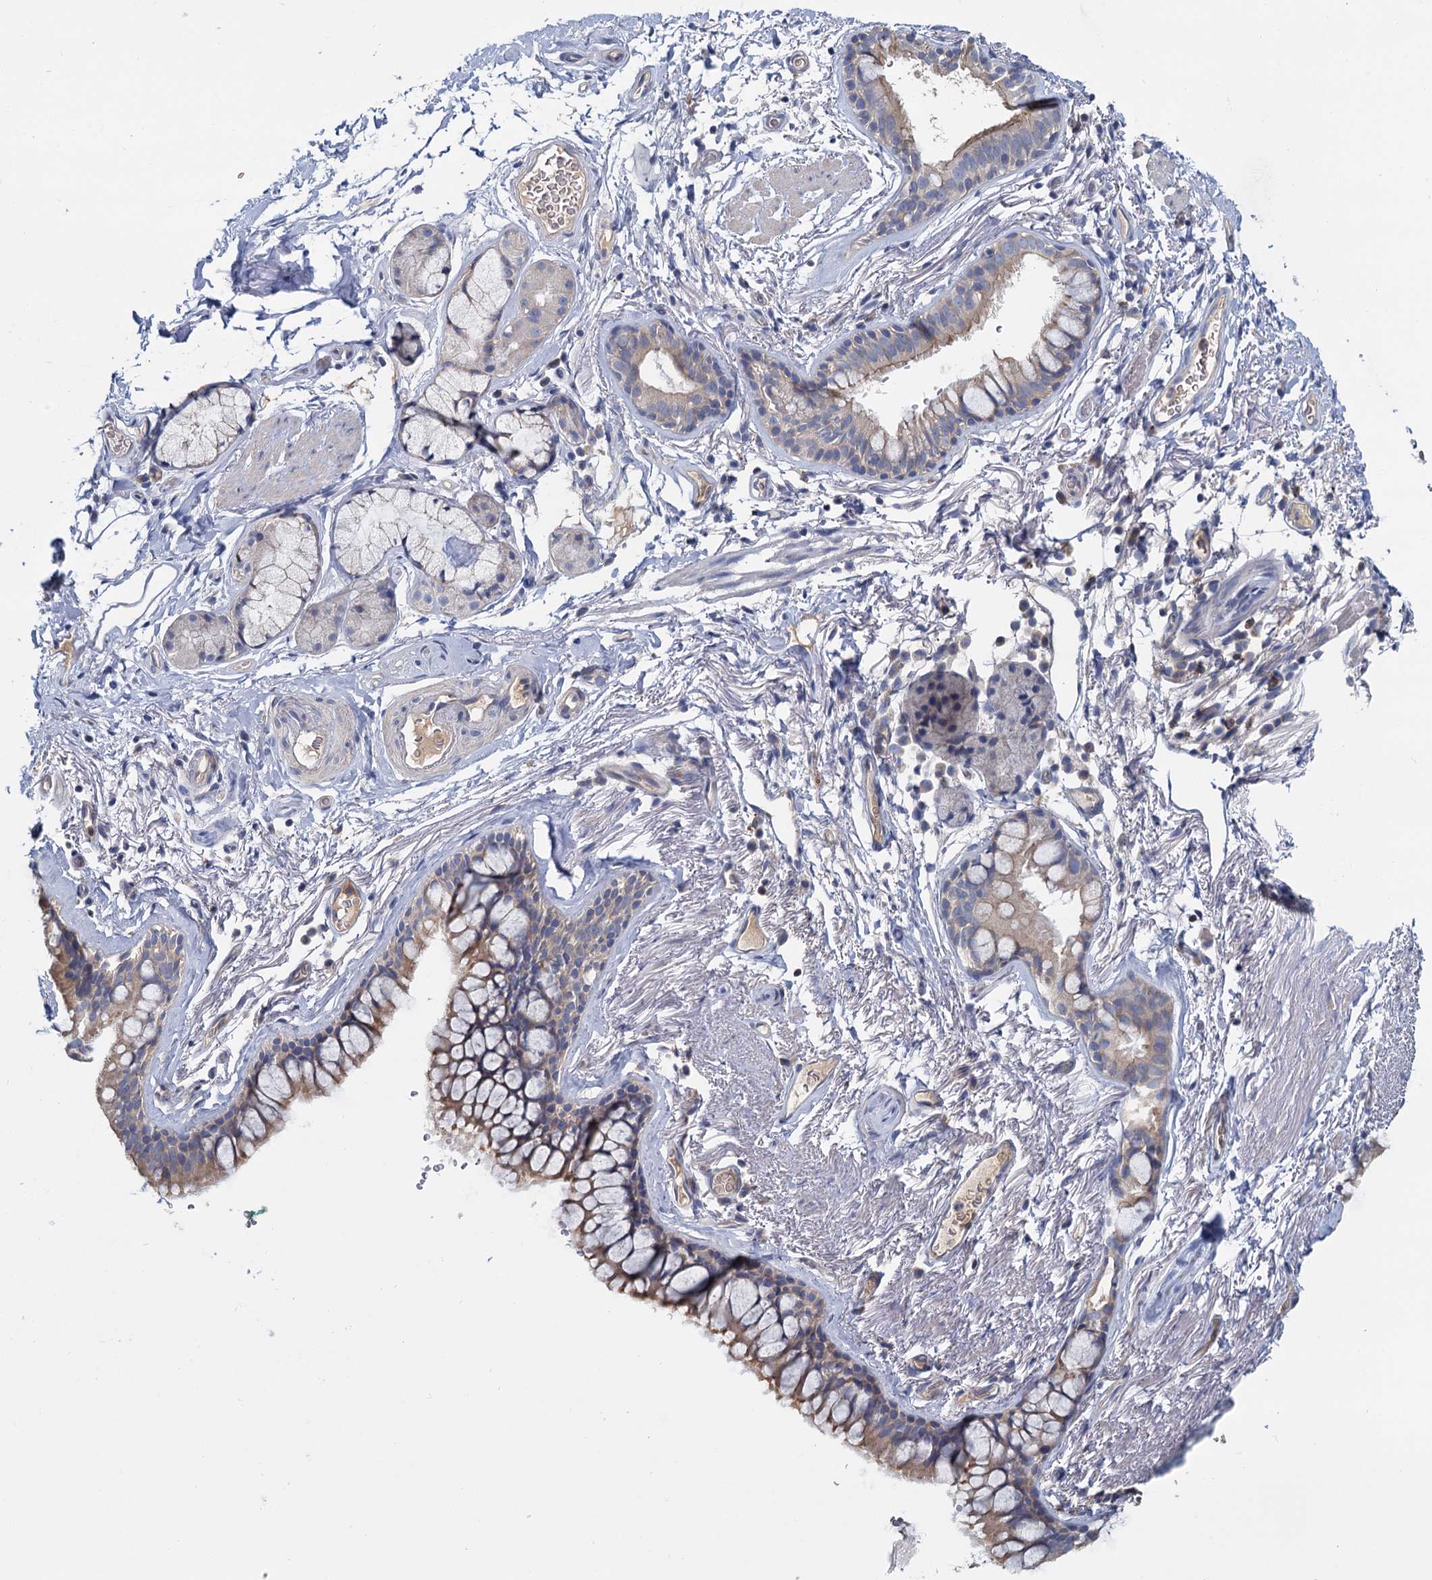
{"staining": {"intensity": "weak", "quantity": "25%-75%", "location": "cytoplasmic/membranous"}, "tissue": "bronchus", "cell_type": "Respiratory epithelial cells", "image_type": "normal", "snomed": [{"axis": "morphology", "description": "Normal tissue, NOS"}, {"axis": "topography", "description": "Cartilage tissue"}], "caption": "DAB immunohistochemical staining of benign human bronchus exhibits weak cytoplasmic/membranous protein staining in approximately 25%-75% of respiratory epithelial cells. (Brightfield microscopy of DAB IHC at high magnification).", "gene": "ACSM3", "patient": {"sex": "male", "age": 63}}